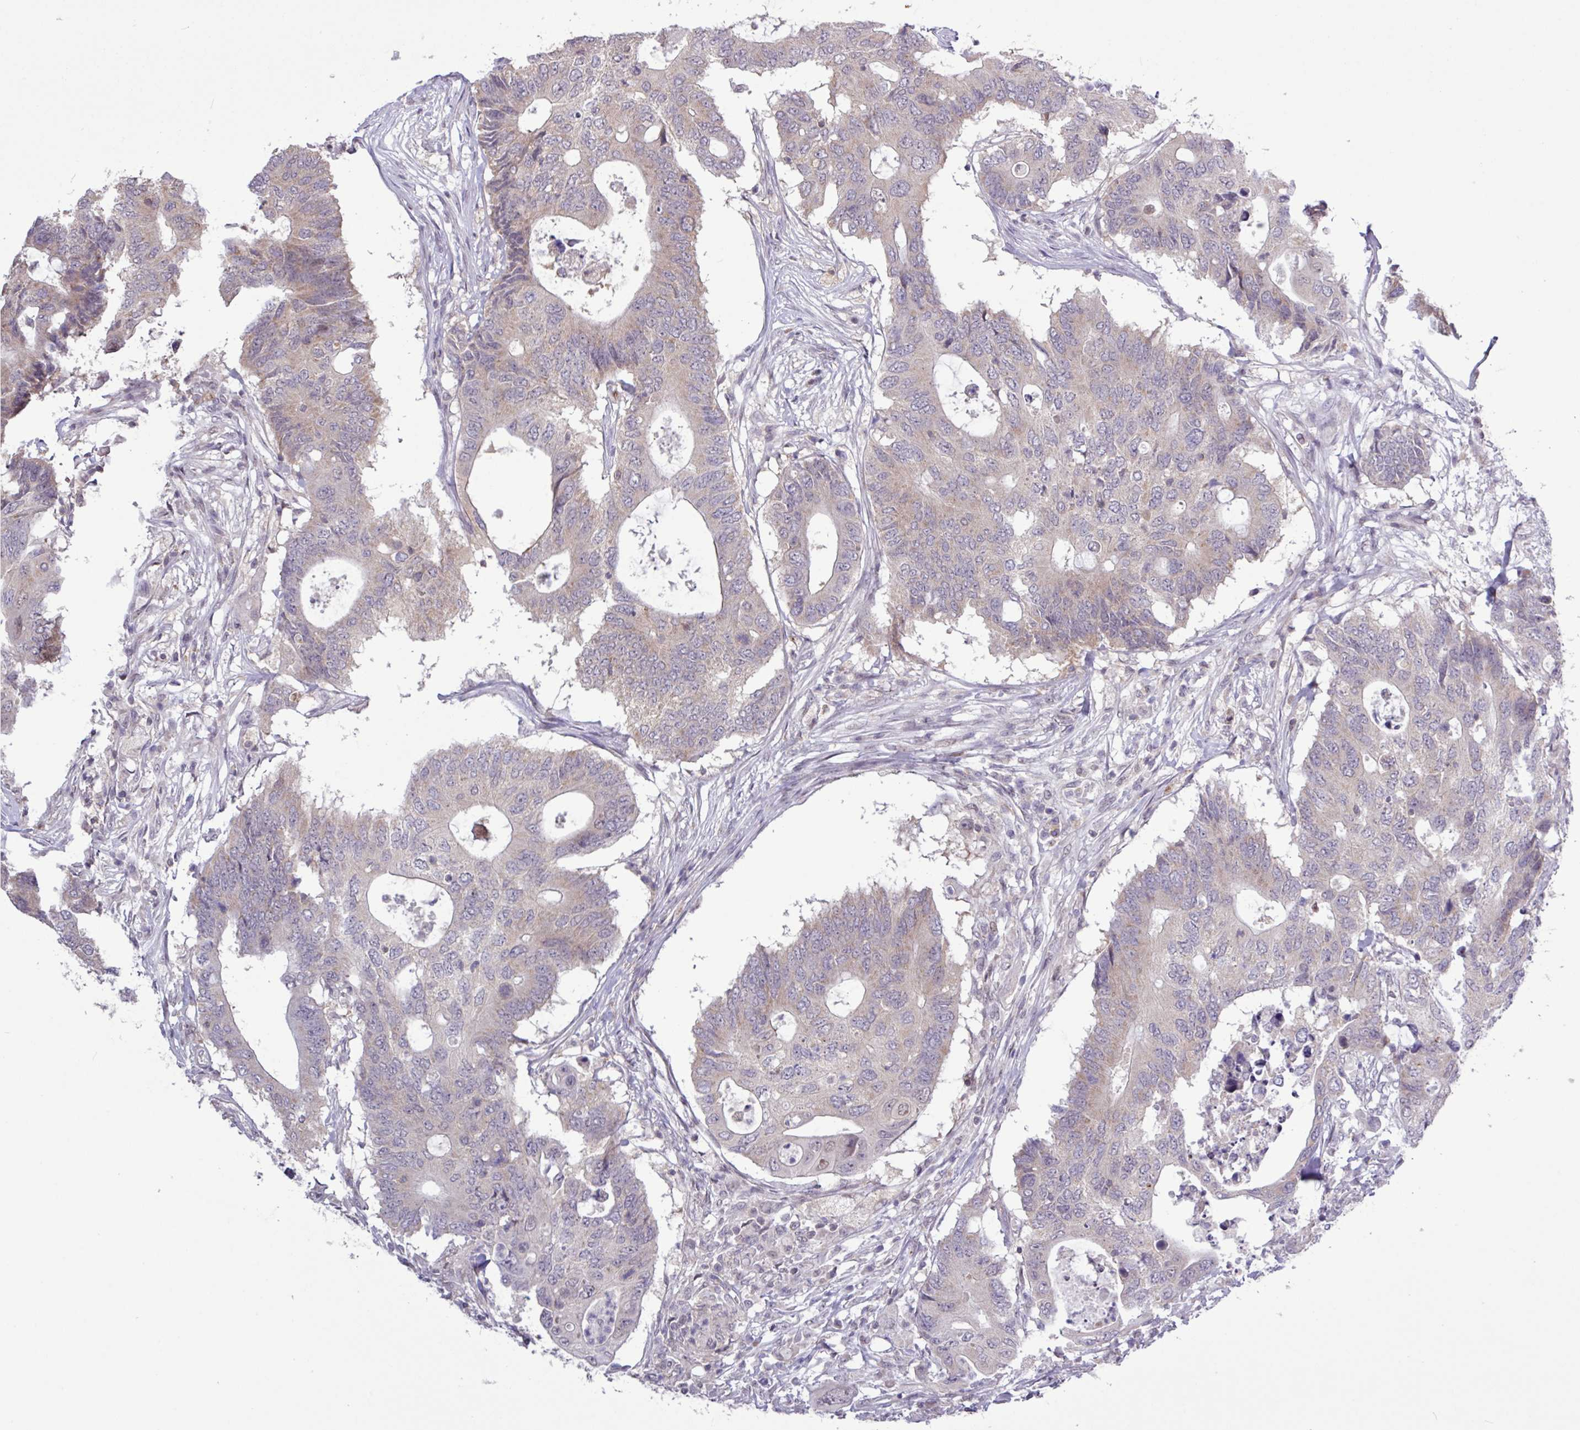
{"staining": {"intensity": "weak", "quantity": "<25%", "location": "cytoplasmic/membranous"}, "tissue": "colorectal cancer", "cell_type": "Tumor cells", "image_type": "cancer", "snomed": [{"axis": "morphology", "description": "Adenocarcinoma, NOS"}, {"axis": "topography", "description": "Colon"}], "caption": "IHC photomicrograph of neoplastic tissue: colorectal cancer (adenocarcinoma) stained with DAB reveals no significant protein positivity in tumor cells.", "gene": "RTL3", "patient": {"sex": "male", "age": 71}}